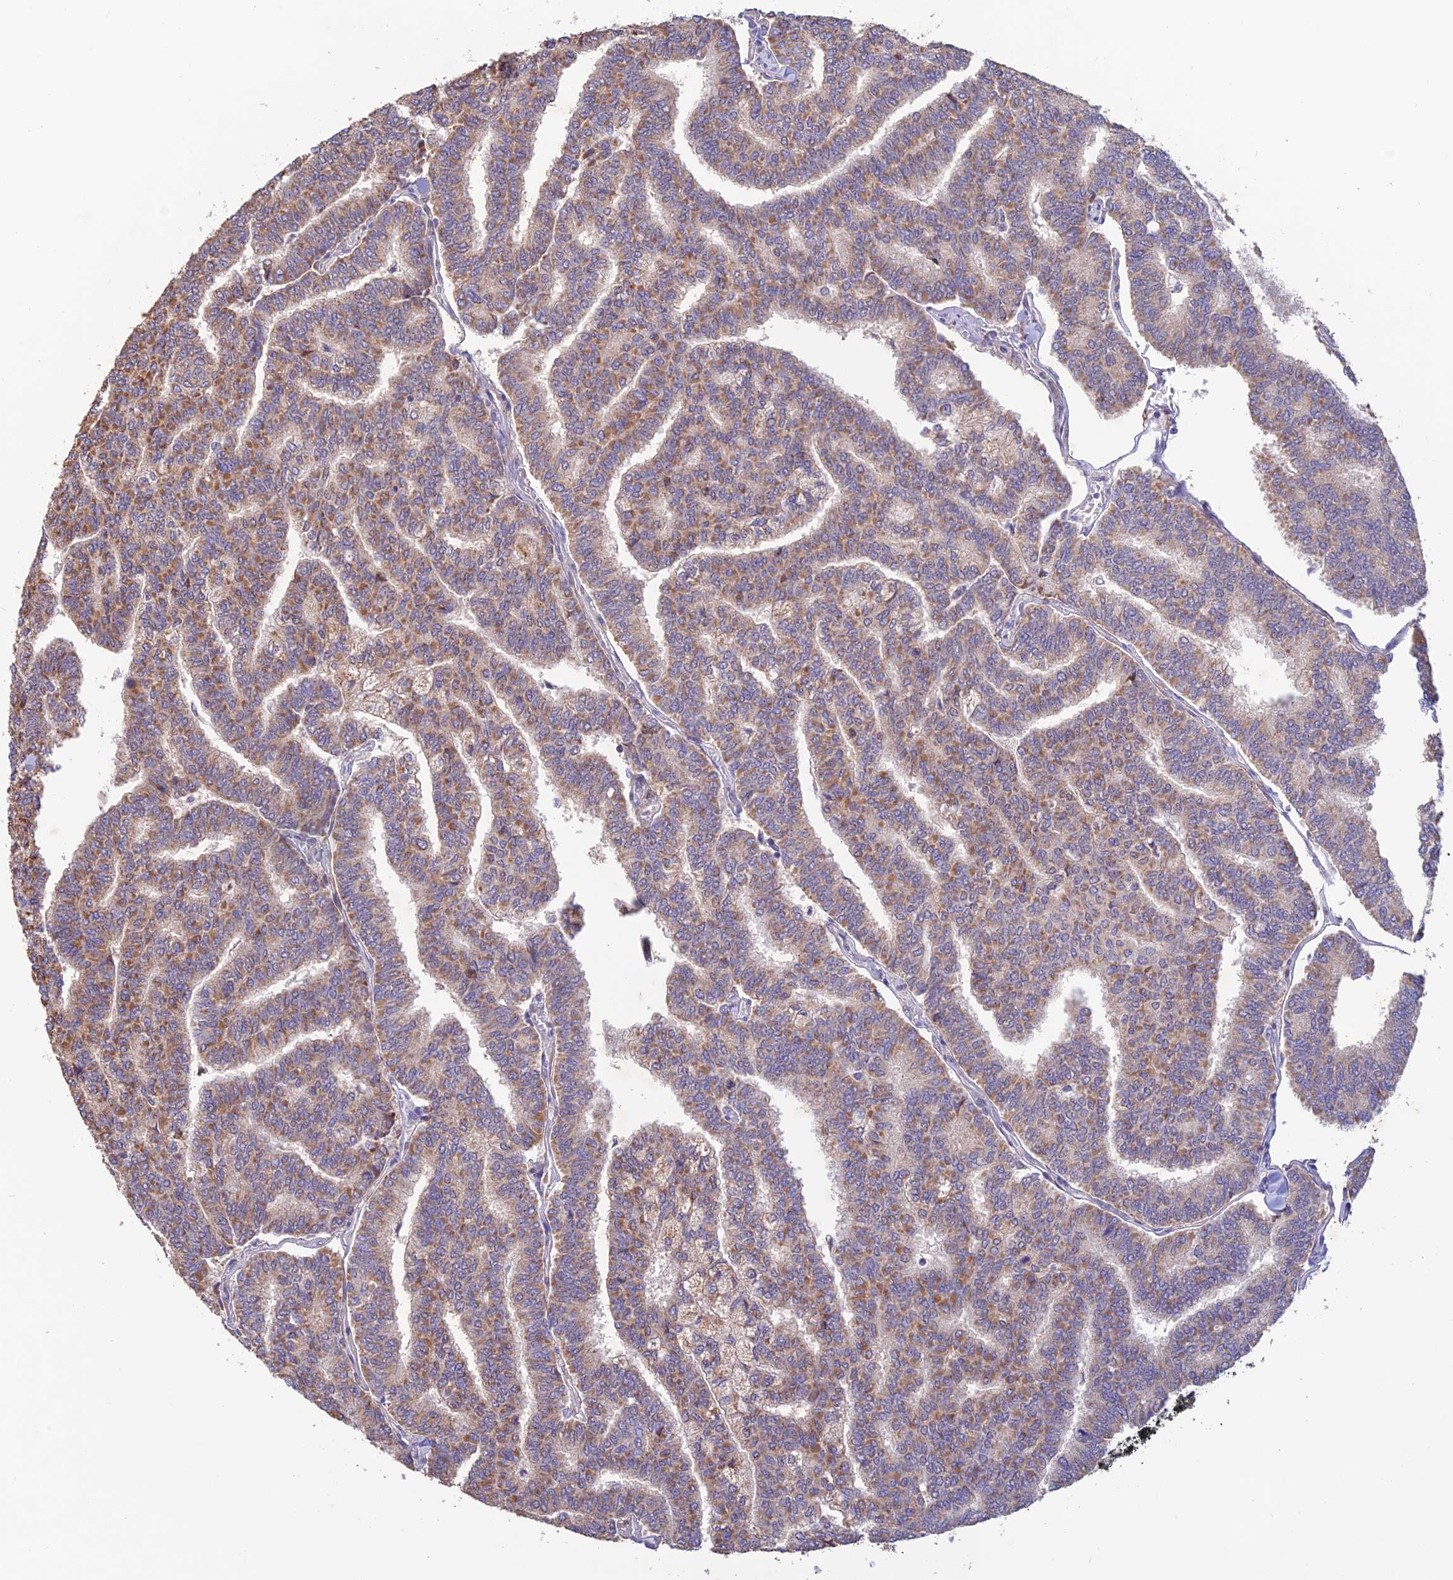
{"staining": {"intensity": "moderate", "quantity": ">75%", "location": "cytoplasmic/membranous"}, "tissue": "thyroid cancer", "cell_type": "Tumor cells", "image_type": "cancer", "snomed": [{"axis": "morphology", "description": "Papillary adenocarcinoma, NOS"}, {"axis": "topography", "description": "Thyroid gland"}], "caption": "IHC of human thyroid papillary adenocarcinoma exhibits medium levels of moderate cytoplasmic/membranous positivity in approximately >75% of tumor cells.", "gene": "WDR55", "patient": {"sex": "female", "age": 35}}